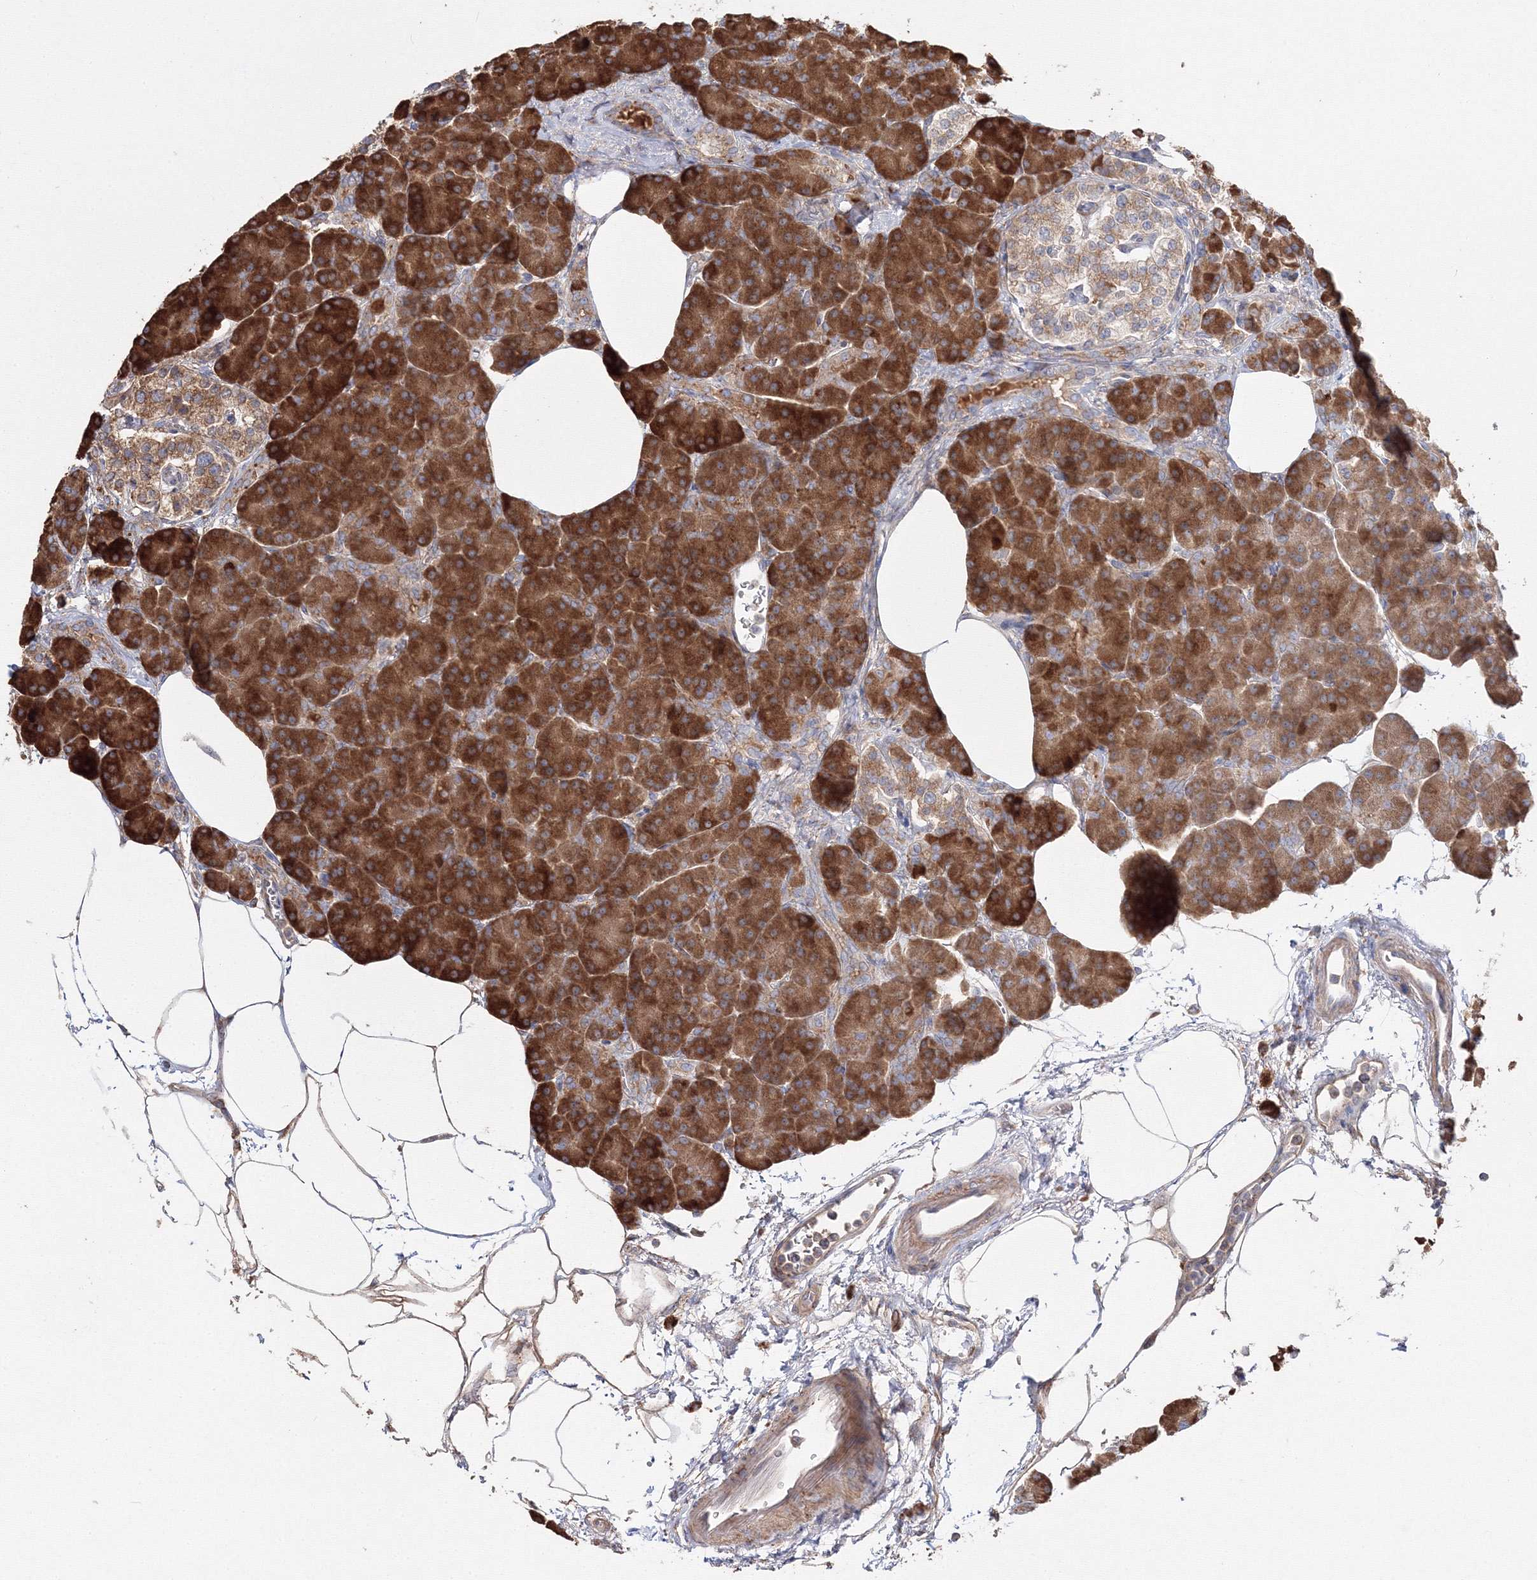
{"staining": {"intensity": "strong", "quantity": ">75%", "location": "cytoplasmic/membranous"}, "tissue": "pancreas", "cell_type": "Exocrine glandular cells", "image_type": "normal", "snomed": [{"axis": "morphology", "description": "Normal tissue, NOS"}, {"axis": "topography", "description": "Pancreas"}], "caption": "The histopathology image exhibits staining of normal pancreas, revealing strong cytoplasmic/membranous protein expression (brown color) within exocrine glandular cells.", "gene": "DDO", "patient": {"sex": "female", "age": 70}}